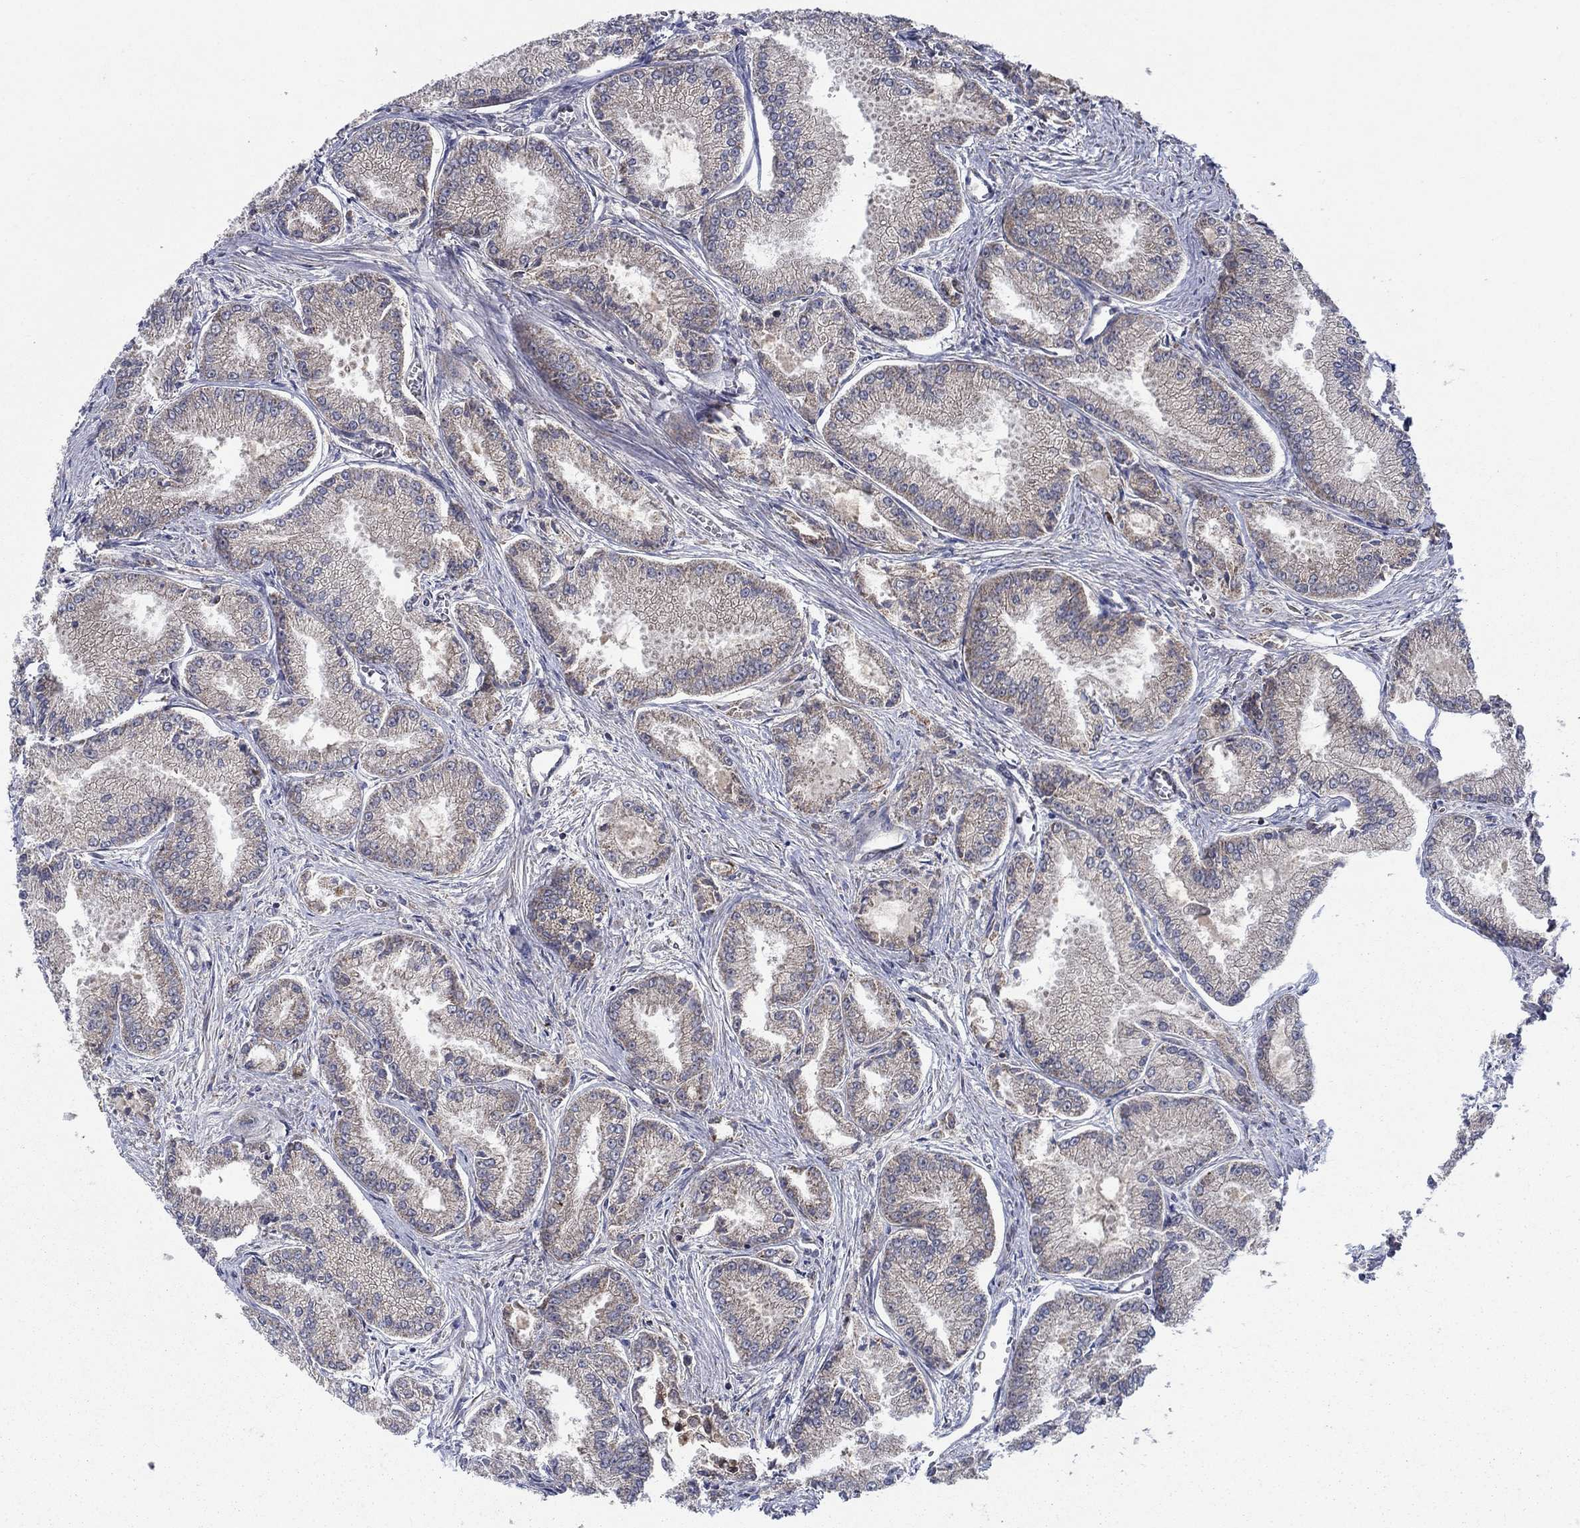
{"staining": {"intensity": "moderate", "quantity": "<25%", "location": "cytoplasmic/membranous"}, "tissue": "prostate cancer", "cell_type": "Tumor cells", "image_type": "cancer", "snomed": [{"axis": "morphology", "description": "Adenocarcinoma, NOS"}, {"axis": "morphology", "description": "Adenocarcinoma, High grade"}, {"axis": "topography", "description": "Prostate"}], "caption": "Immunohistochemical staining of human adenocarcinoma (prostate) exhibits low levels of moderate cytoplasmic/membranous expression in about <25% of tumor cells. (DAB (3,3'-diaminobenzidine) IHC with brightfield microscopy, high magnification).", "gene": "RNF19B", "patient": {"sex": "male", "age": 70}}